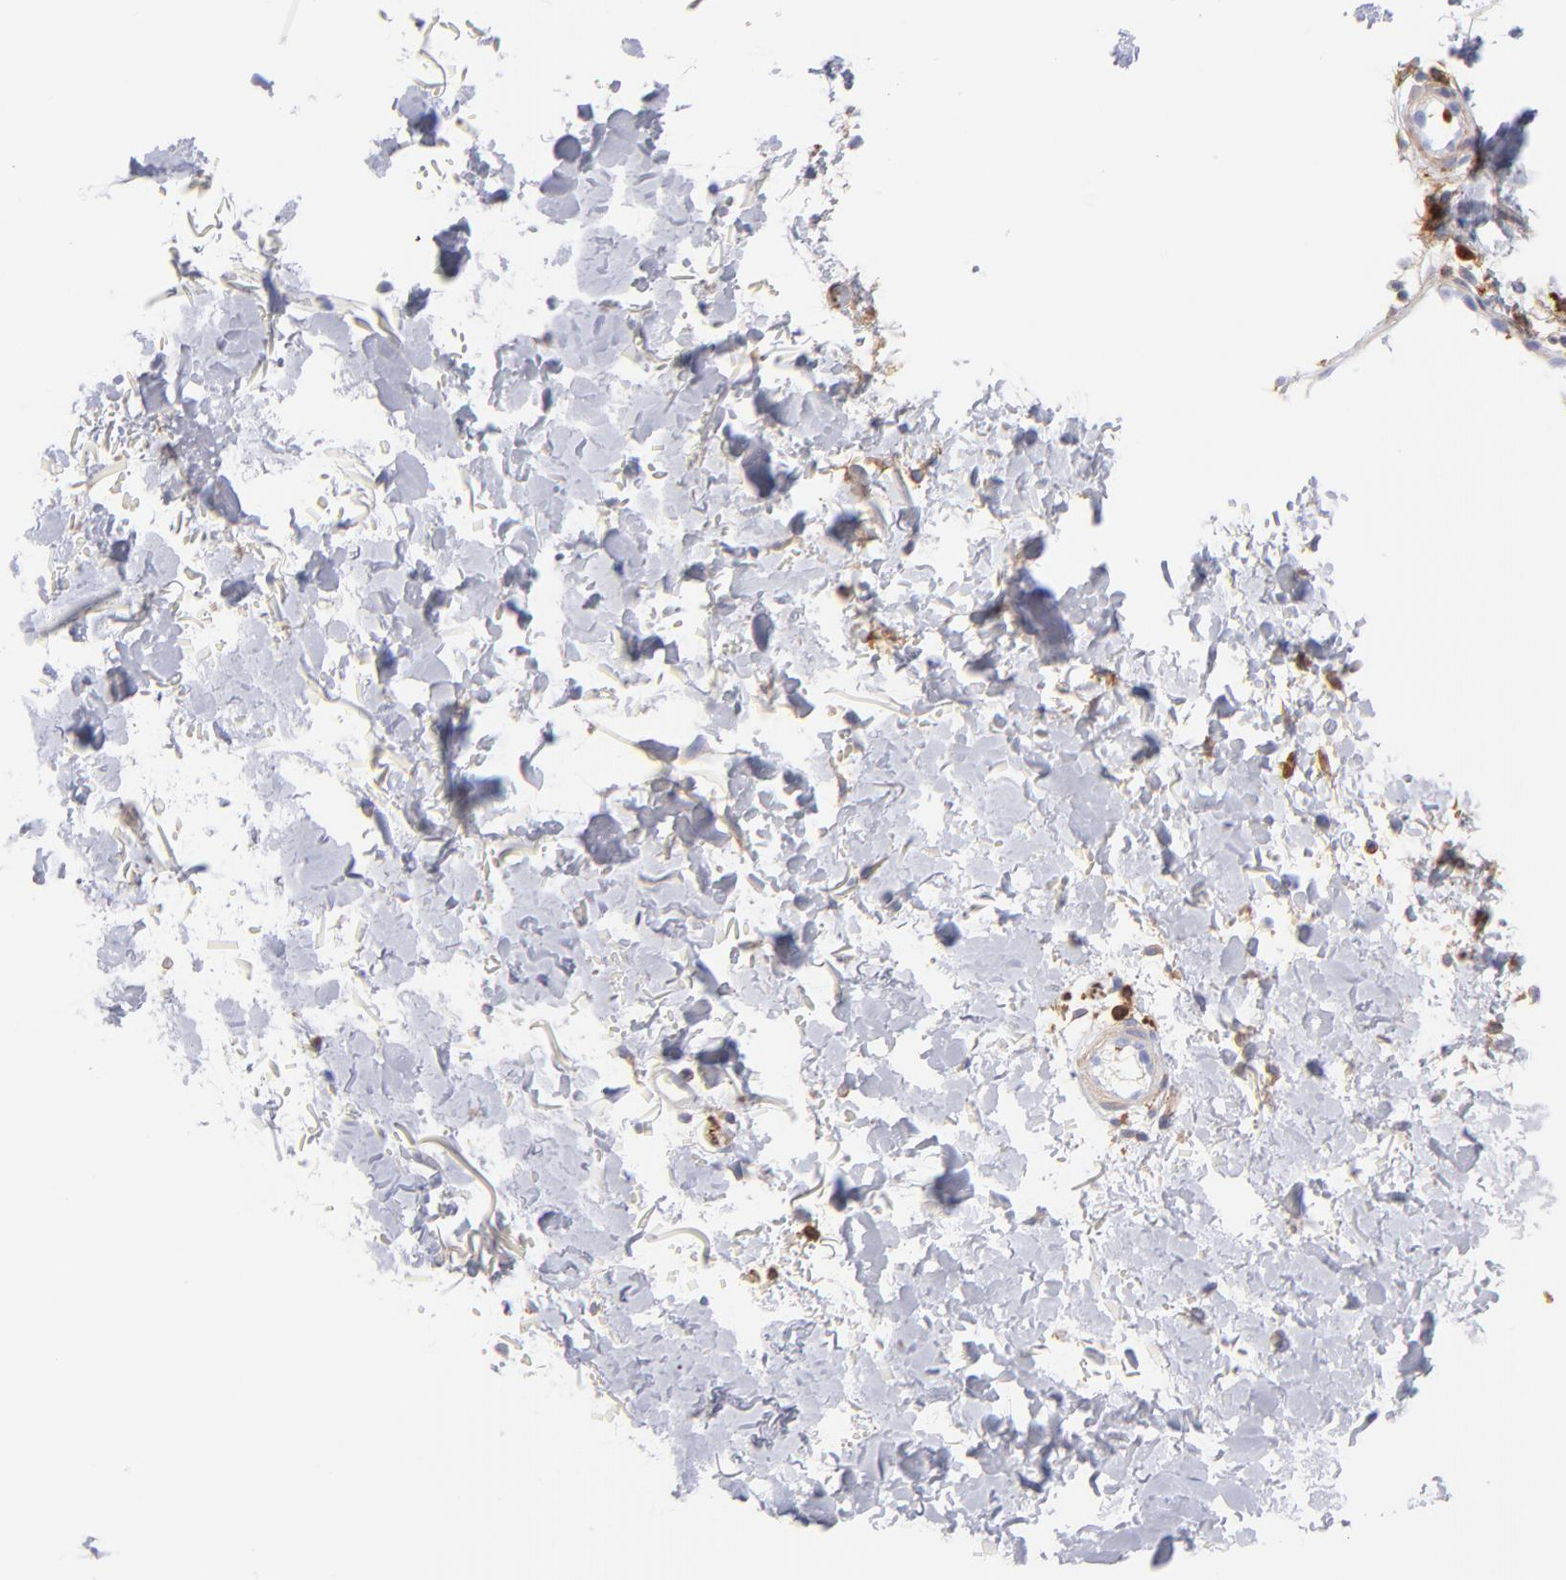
{"staining": {"intensity": "weak", "quantity": ">75%", "location": "cytoplasmic/membranous"}, "tissue": "melanoma", "cell_type": "Tumor cells", "image_type": "cancer", "snomed": [{"axis": "morphology", "description": "Normal tissue, NOS"}, {"axis": "morphology", "description": "Malignant melanoma, NOS"}, {"axis": "topography", "description": "Skin"}], "caption": "Melanoma was stained to show a protein in brown. There is low levels of weak cytoplasmic/membranous expression in about >75% of tumor cells. (Brightfield microscopy of DAB IHC at high magnification).", "gene": "PRKCA", "patient": {"sex": "male", "age": 83}}